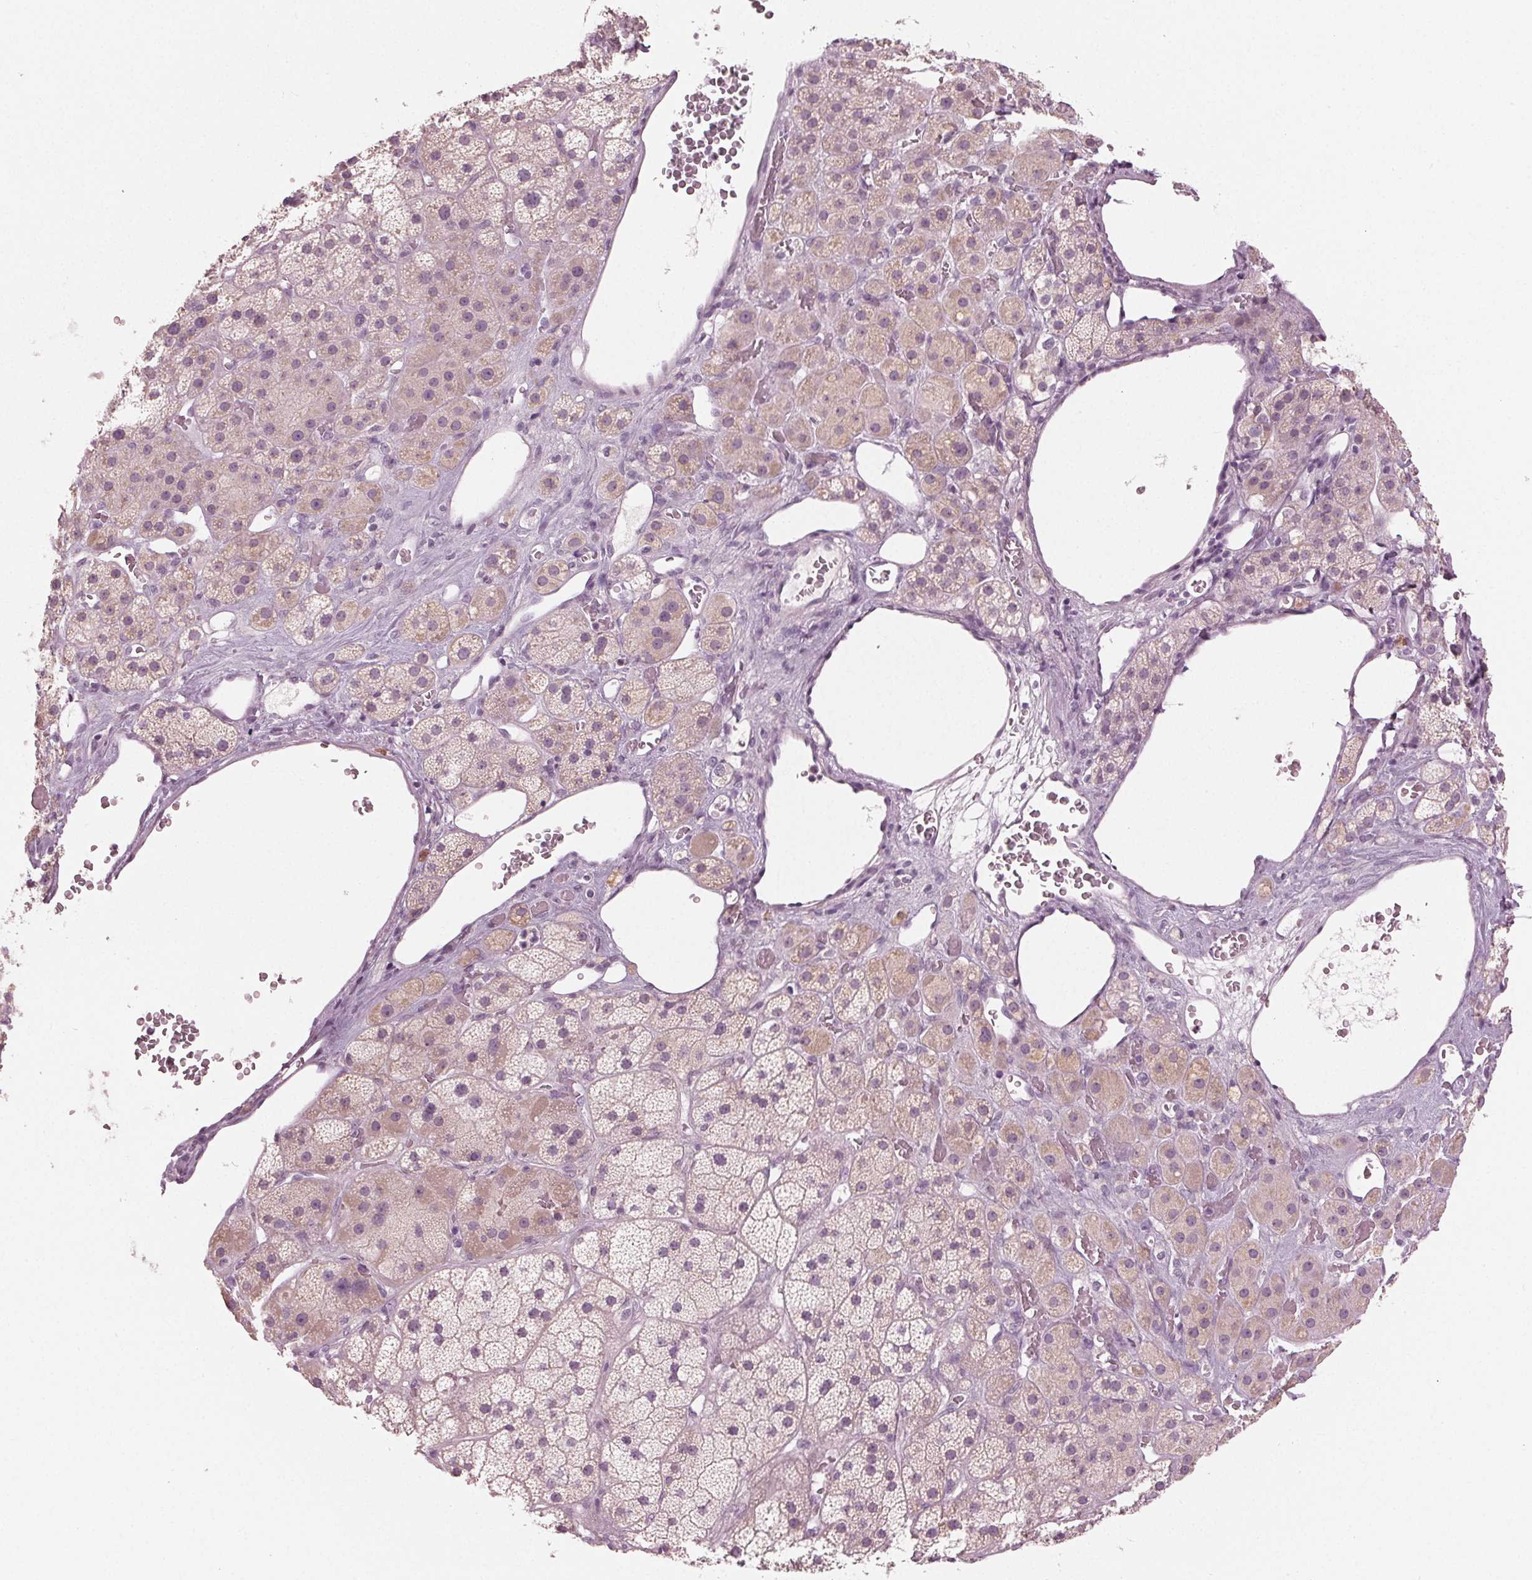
{"staining": {"intensity": "weak", "quantity": "25%-75%", "location": "cytoplasmic/membranous"}, "tissue": "adrenal gland", "cell_type": "Glandular cells", "image_type": "normal", "snomed": [{"axis": "morphology", "description": "Normal tissue, NOS"}, {"axis": "topography", "description": "Adrenal gland"}], "caption": "A histopathology image showing weak cytoplasmic/membranous positivity in about 25%-75% of glandular cells in normal adrenal gland, as visualized by brown immunohistochemical staining.", "gene": "PRAP1", "patient": {"sex": "male", "age": 57}}